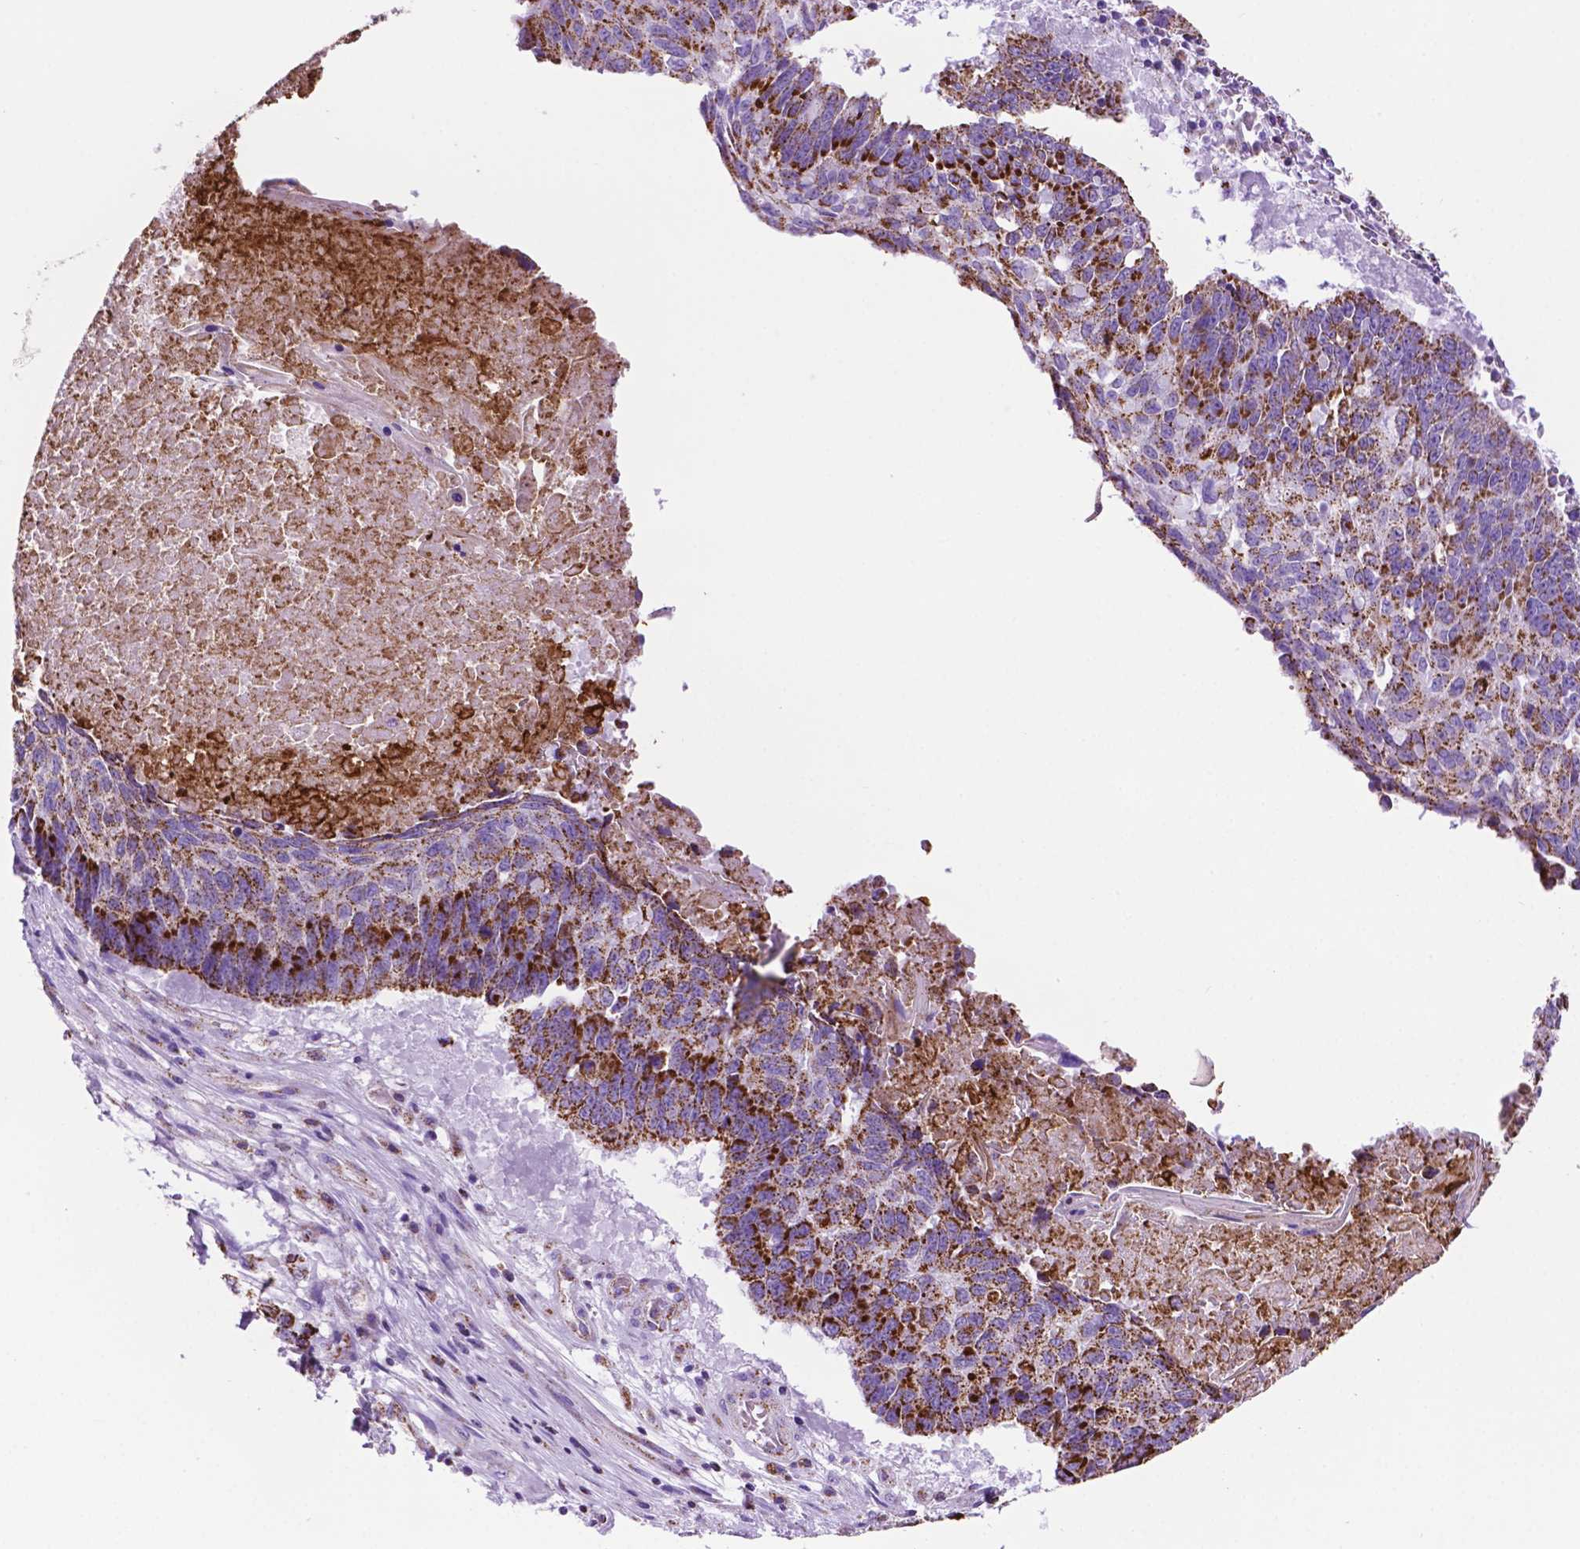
{"staining": {"intensity": "strong", "quantity": ">75%", "location": "cytoplasmic/membranous"}, "tissue": "lung cancer", "cell_type": "Tumor cells", "image_type": "cancer", "snomed": [{"axis": "morphology", "description": "Squamous cell carcinoma, NOS"}, {"axis": "topography", "description": "Lung"}], "caption": "A brown stain shows strong cytoplasmic/membranous staining of a protein in human lung cancer (squamous cell carcinoma) tumor cells.", "gene": "GDPD5", "patient": {"sex": "male", "age": 73}}